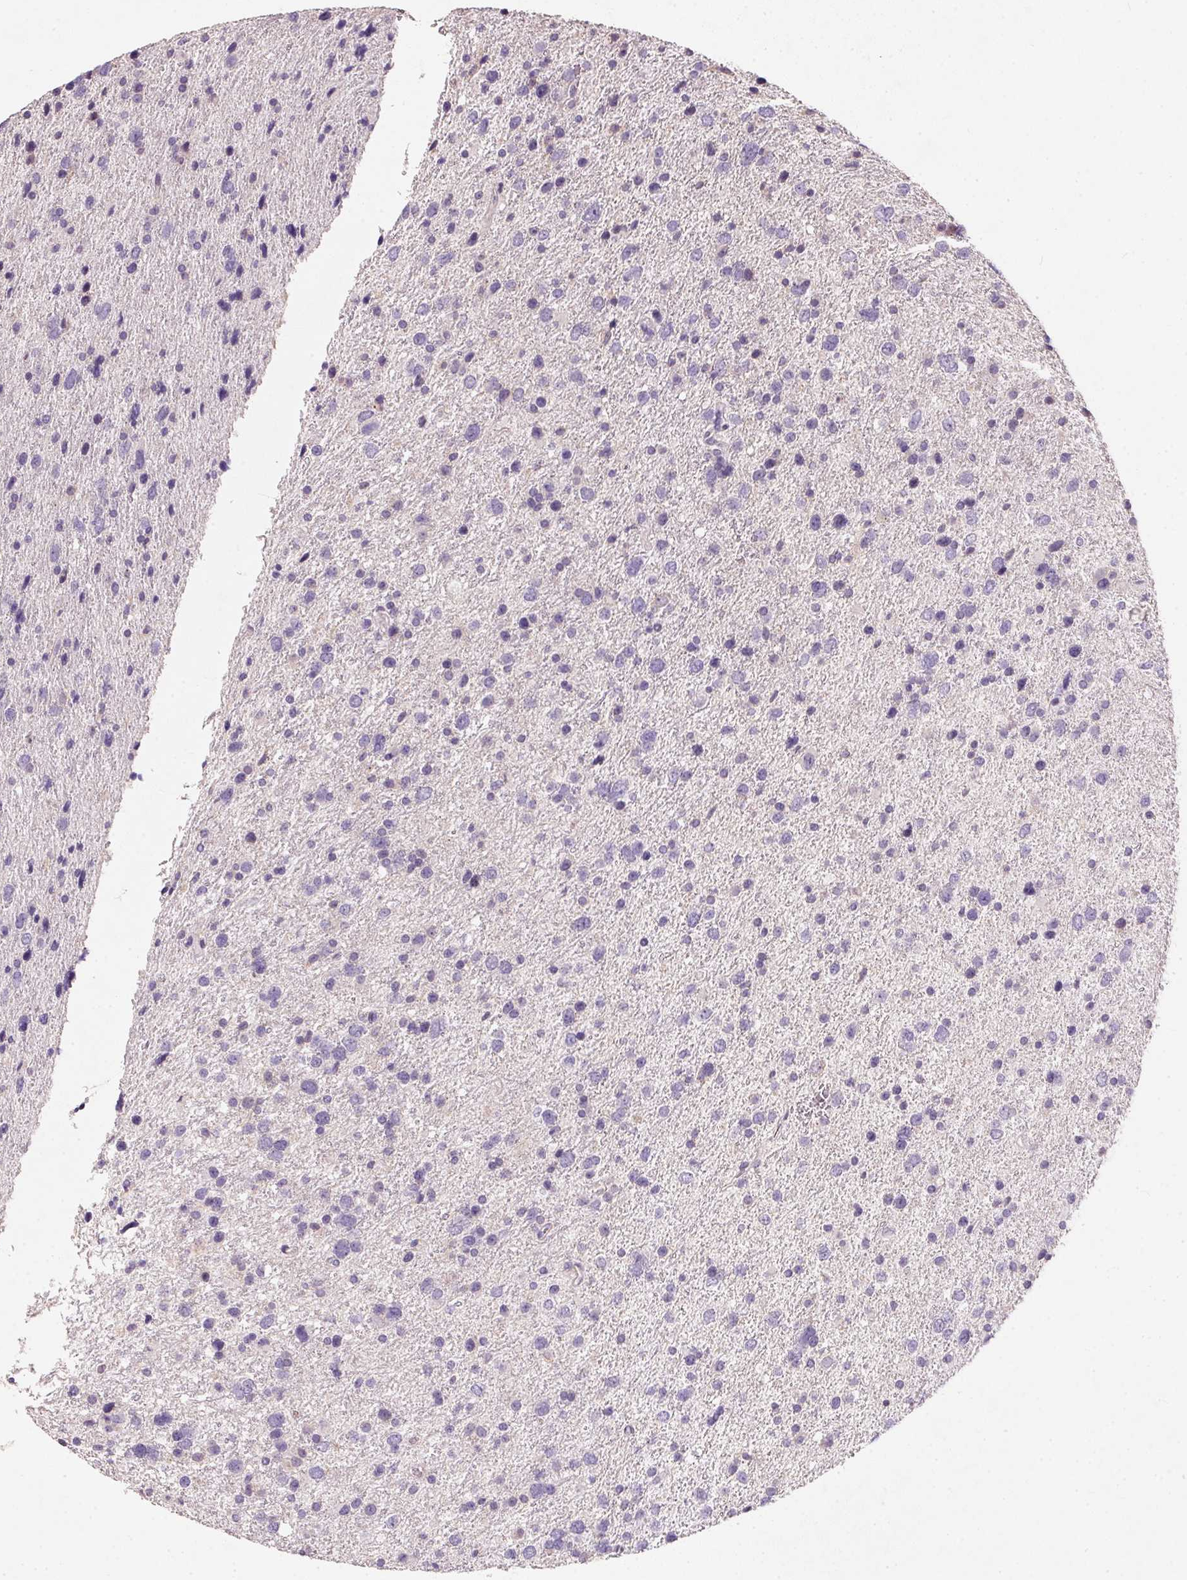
{"staining": {"intensity": "negative", "quantity": "none", "location": "none"}, "tissue": "glioma", "cell_type": "Tumor cells", "image_type": "cancer", "snomed": [{"axis": "morphology", "description": "Glioma, malignant, Low grade"}, {"axis": "topography", "description": "Brain"}], "caption": "DAB immunohistochemical staining of malignant glioma (low-grade) displays no significant staining in tumor cells.", "gene": "KCNK15", "patient": {"sex": "female", "age": 55}}